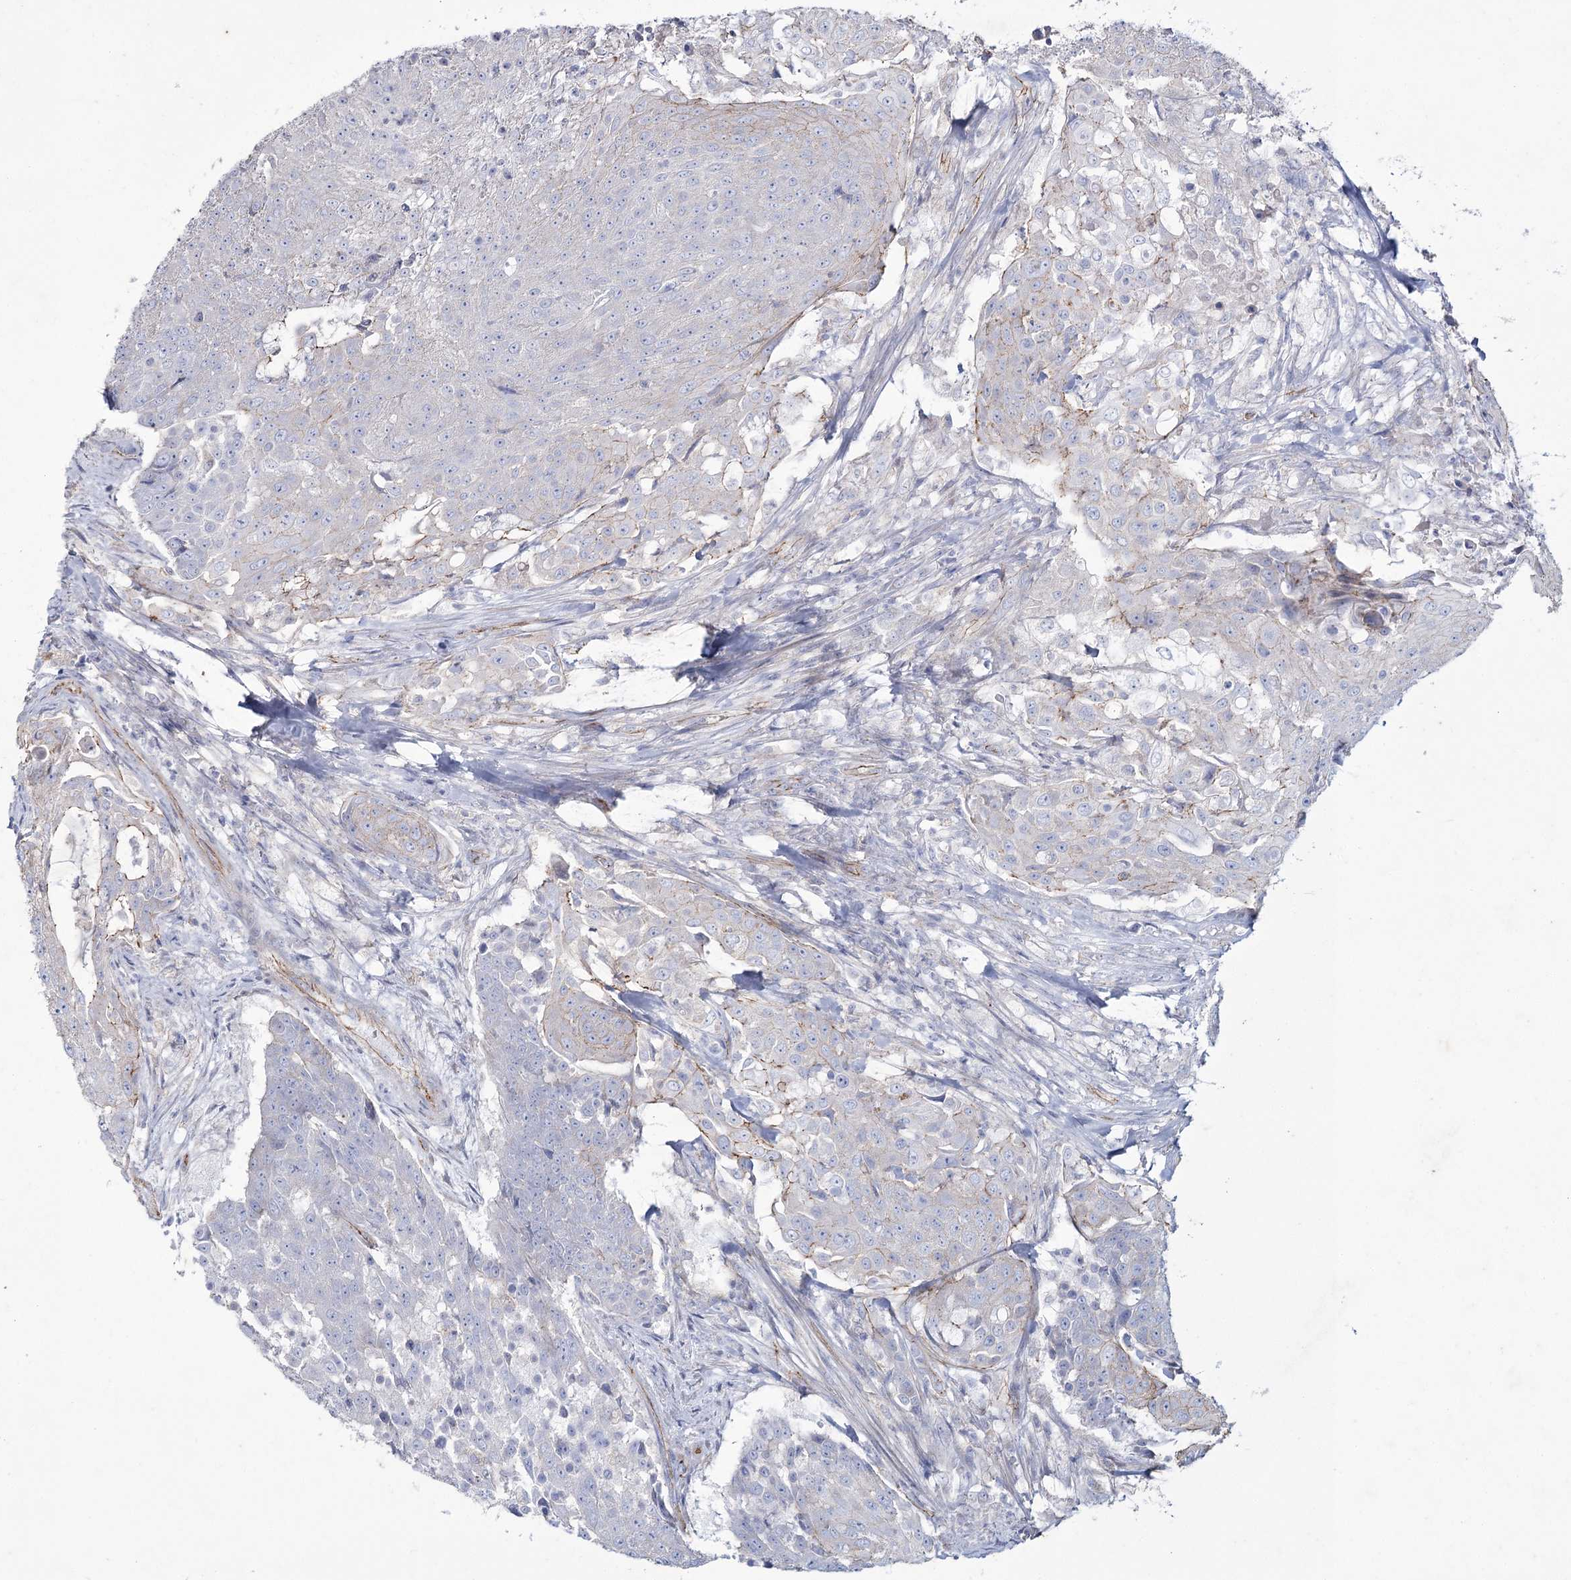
{"staining": {"intensity": "negative", "quantity": "none", "location": "none"}, "tissue": "urothelial cancer", "cell_type": "Tumor cells", "image_type": "cancer", "snomed": [{"axis": "morphology", "description": "Urothelial carcinoma, High grade"}, {"axis": "topography", "description": "Urinary bladder"}], "caption": "Tumor cells show no significant protein expression in urothelial carcinoma (high-grade).", "gene": "LDLRAD3", "patient": {"sex": "female", "age": 63}}